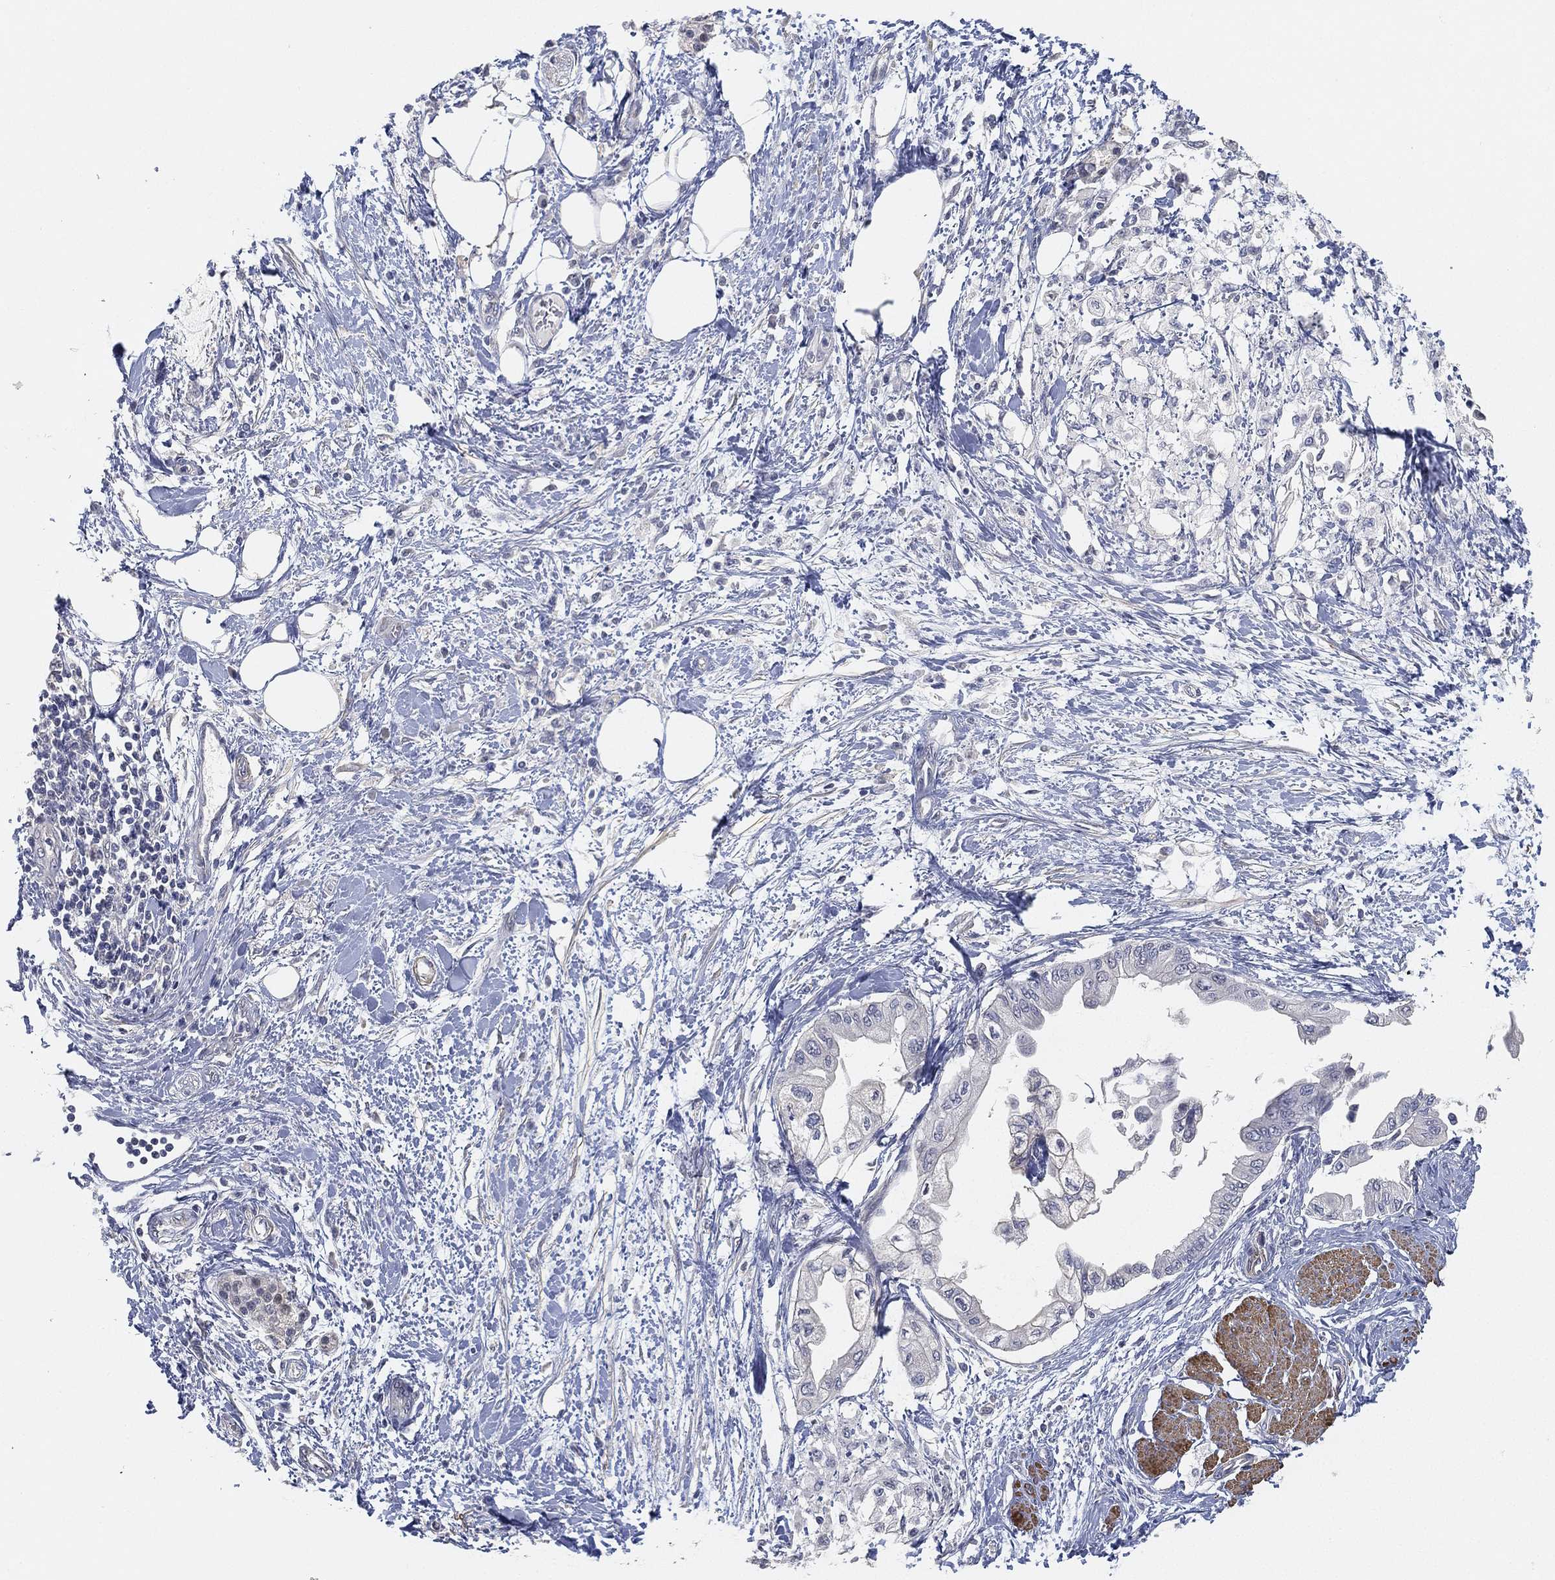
{"staining": {"intensity": "negative", "quantity": "none", "location": "none"}, "tissue": "pancreatic cancer", "cell_type": "Tumor cells", "image_type": "cancer", "snomed": [{"axis": "morphology", "description": "Normal tissue, NOS"}, {"axis": "morphology", "description": "Adenocarcinoma, NOS"}, {"axis": "topography", "description": "Pancreas"}, {"axis": "topography", "description": "Duodenum"}], "caption": "Tumor cells show no significant staining in pancreatic adenocarcinoma. Brightfield microscopy of IHC stained with DAB (brown) and hematoxylin (blue), captured at high magnification.", "gene": "GPR61", "patient": {"sex": "female", "age": 60}}